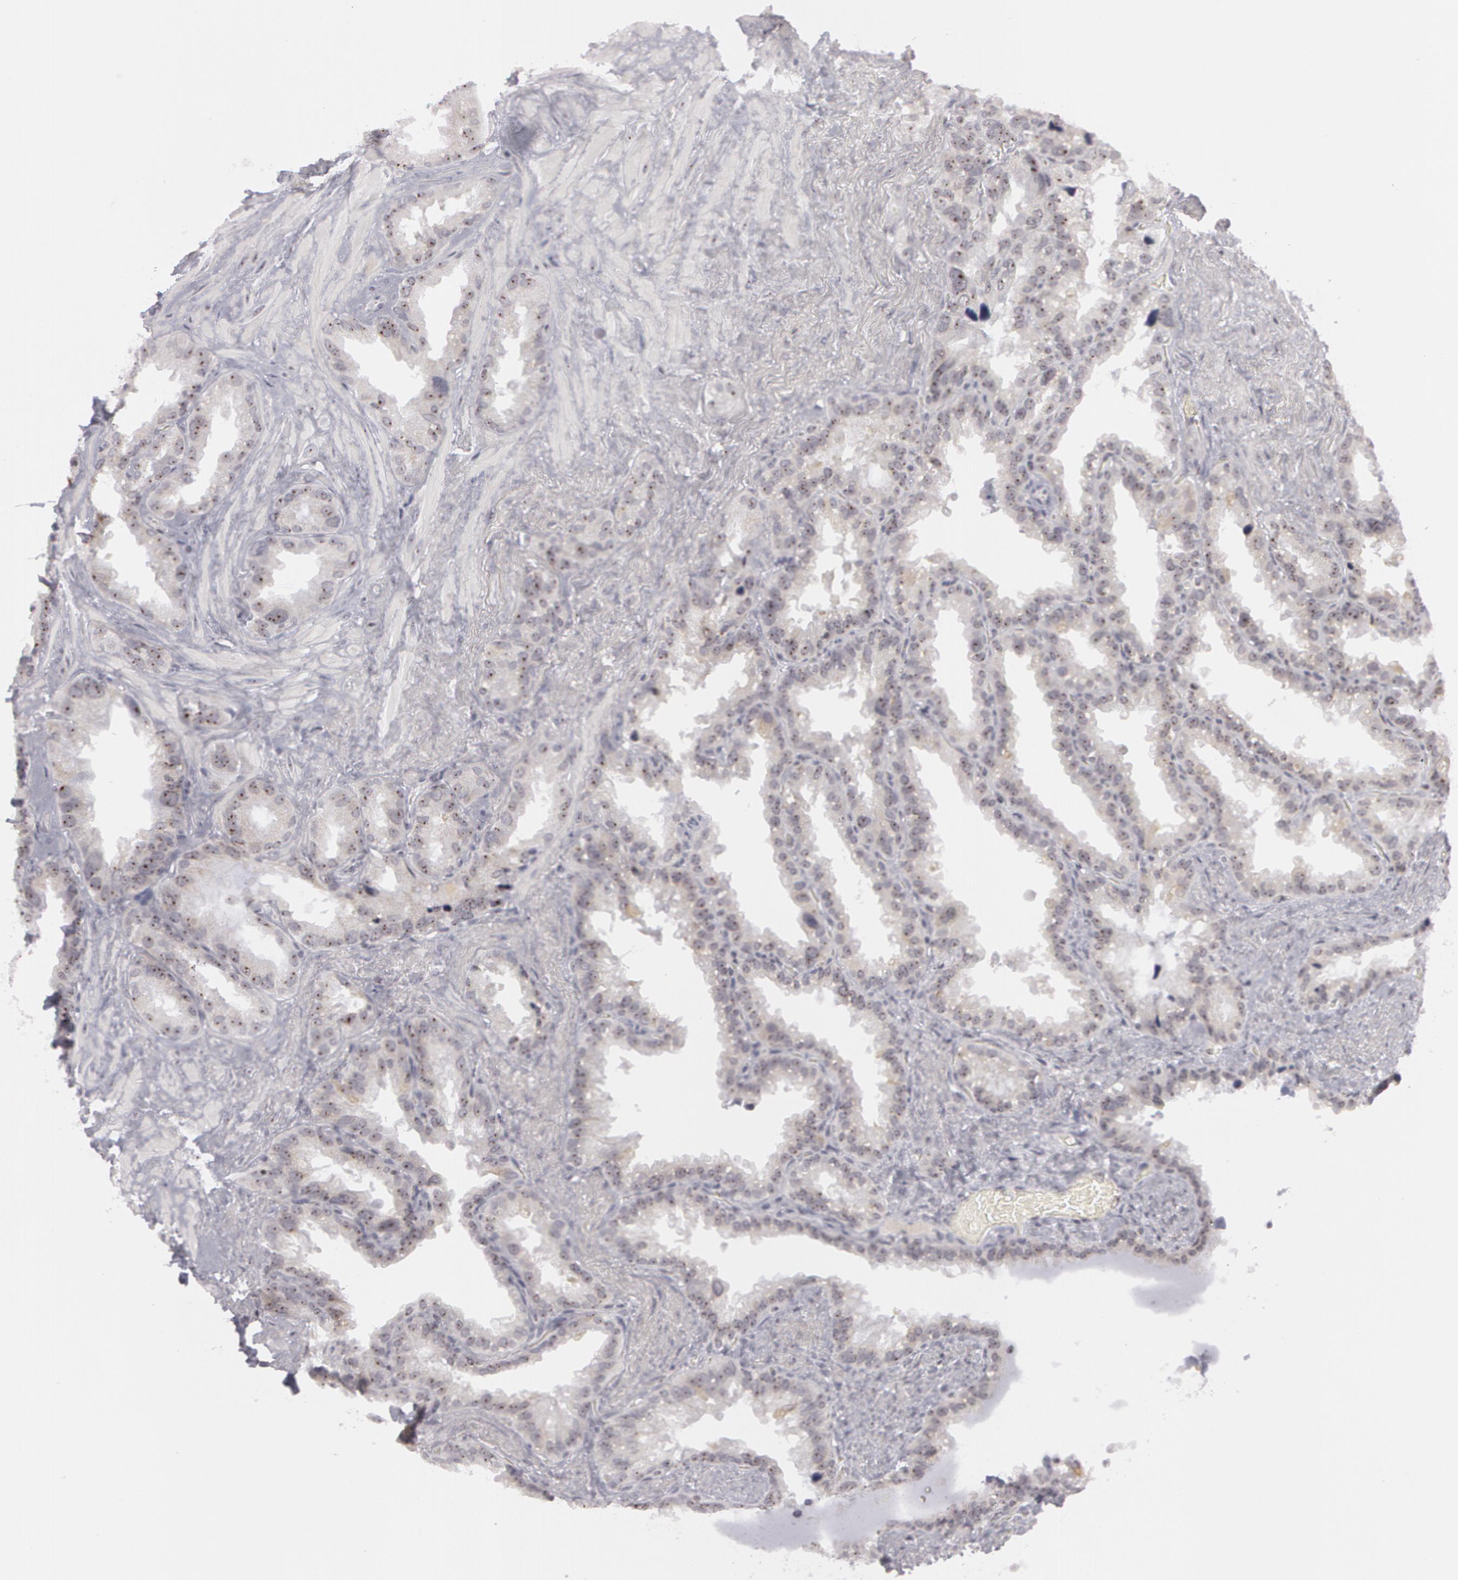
{"staining": {"intensity": "moderate", "quantity": ">75%", "location": "nuclear"}, "tissue": "seminal vesicle", "cell_type": "Glandular cells", "image_type": "normal", "snomed": [{"axis": "morphology", "description": "Normal tissue, NOS"}, {"axis": "topography", "description": "Prostate"}, {"axis": "topography", "description": "Seminal veicle"}], "caption": "DAB (3,3'-diaminobenzidine) immunohistochemical staining of unremarkable seminal vesicle reveals moderate nuclear protein staining in about >75% of glandular cells. The staining is performed using DAB (3,3'-diaminobenzidine) brown chromogen to label protein expression. The nuclei are counter-stained blue using hematoxylin.", "gene": "FBL", "patient": {"sex": "male", "age": 63}}